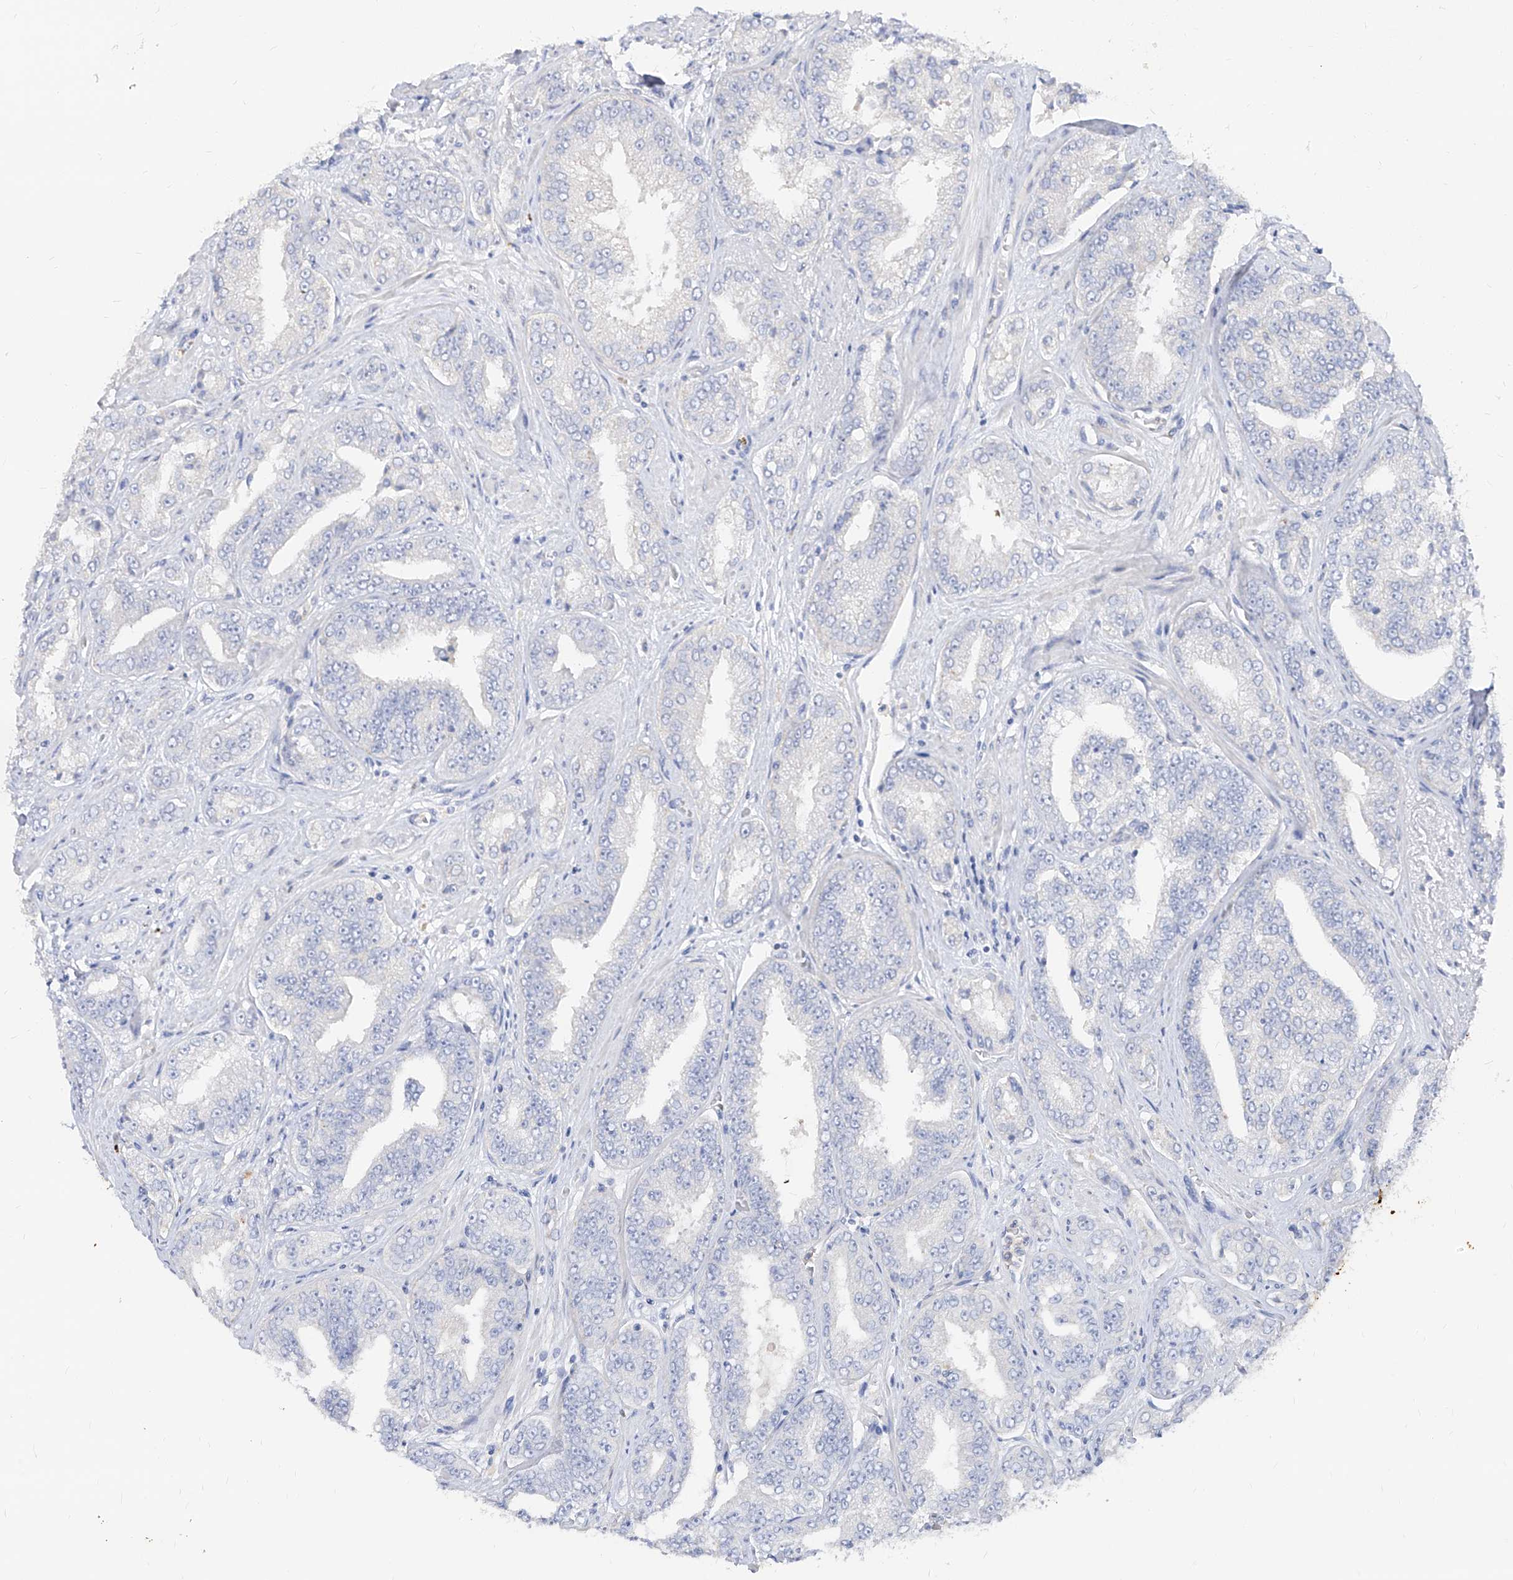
{"staining": {"intensity": "negative", "quantity": "none", "location": "none"}, "tissue": "prostate cancer", "cell_type": "Tumor cells", "image_type": "cancer", "snomed": [{"axis": "morphology", "description": "Adenocarcinoma, High grade"}, {"axis": "topography", "description": "Prostate"}], "caption": "This is a image of immunohistochemistry staining of adenocarcinoma (high-grade) (prostate), which shows no staining in tumor cells.", "gene": "RBFOX3", "patient": {"sex": "male", "age": 71}}